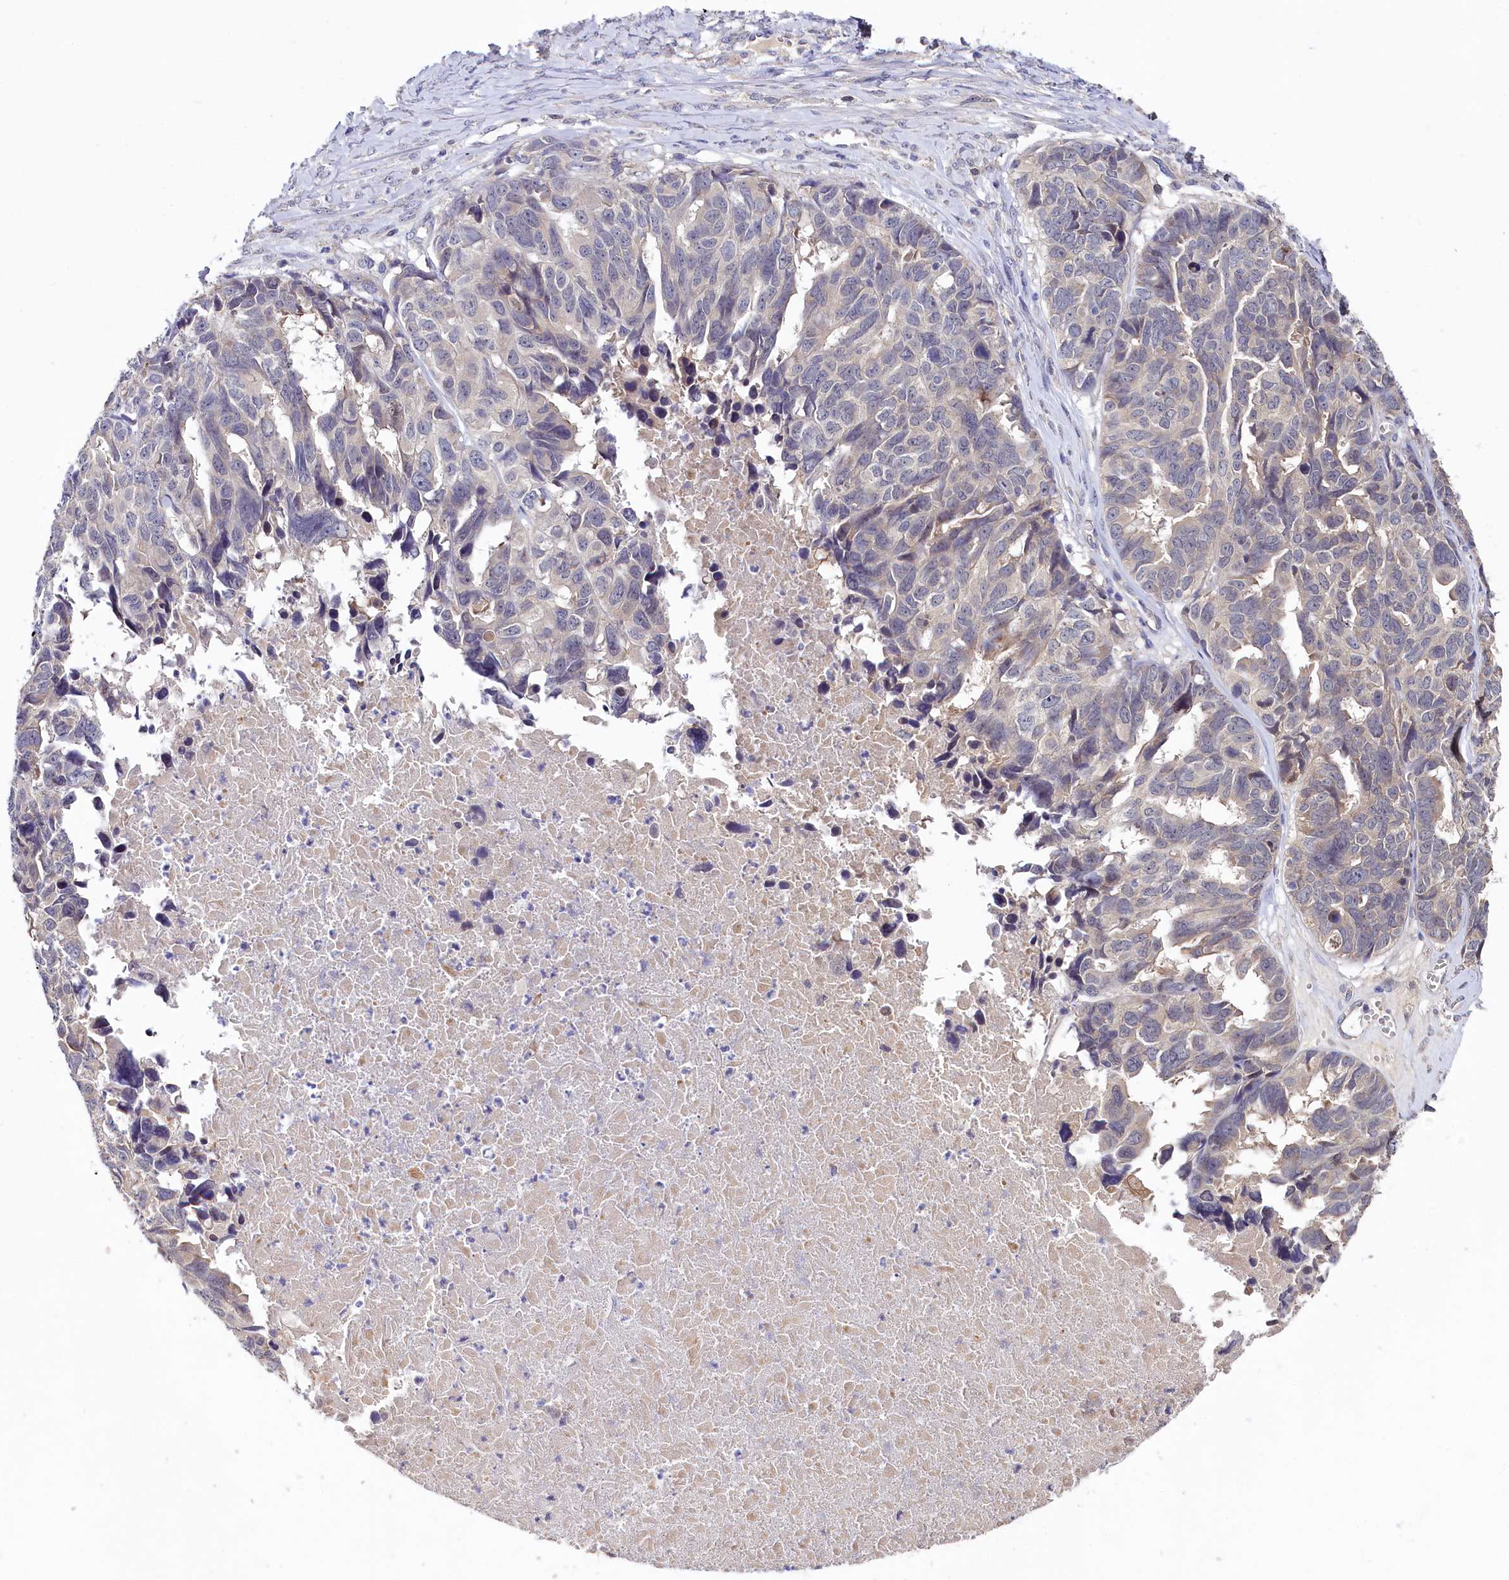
{"staining": {"intensity": "negative", "quantity": "none", "location": "none"}, "tissue": "ovarian cancer", "cell_type": "Tumor cells", "image_type": "cancer", "snomed": [{"axis": "morphology", "description": "Cystadenocarcinoma, serous, NOS"}, {"axis": "topography", "description": "Ovary"}], "caption": "Micrograph shows no protein expression in tumor cells of ovarian serous cystadenocarcinoma tissue. (DAB IHC visualized using brightfield microscopy, high magnification).", "gene": "SPINK9", "patient": {"sex": "female", "age": 79}}